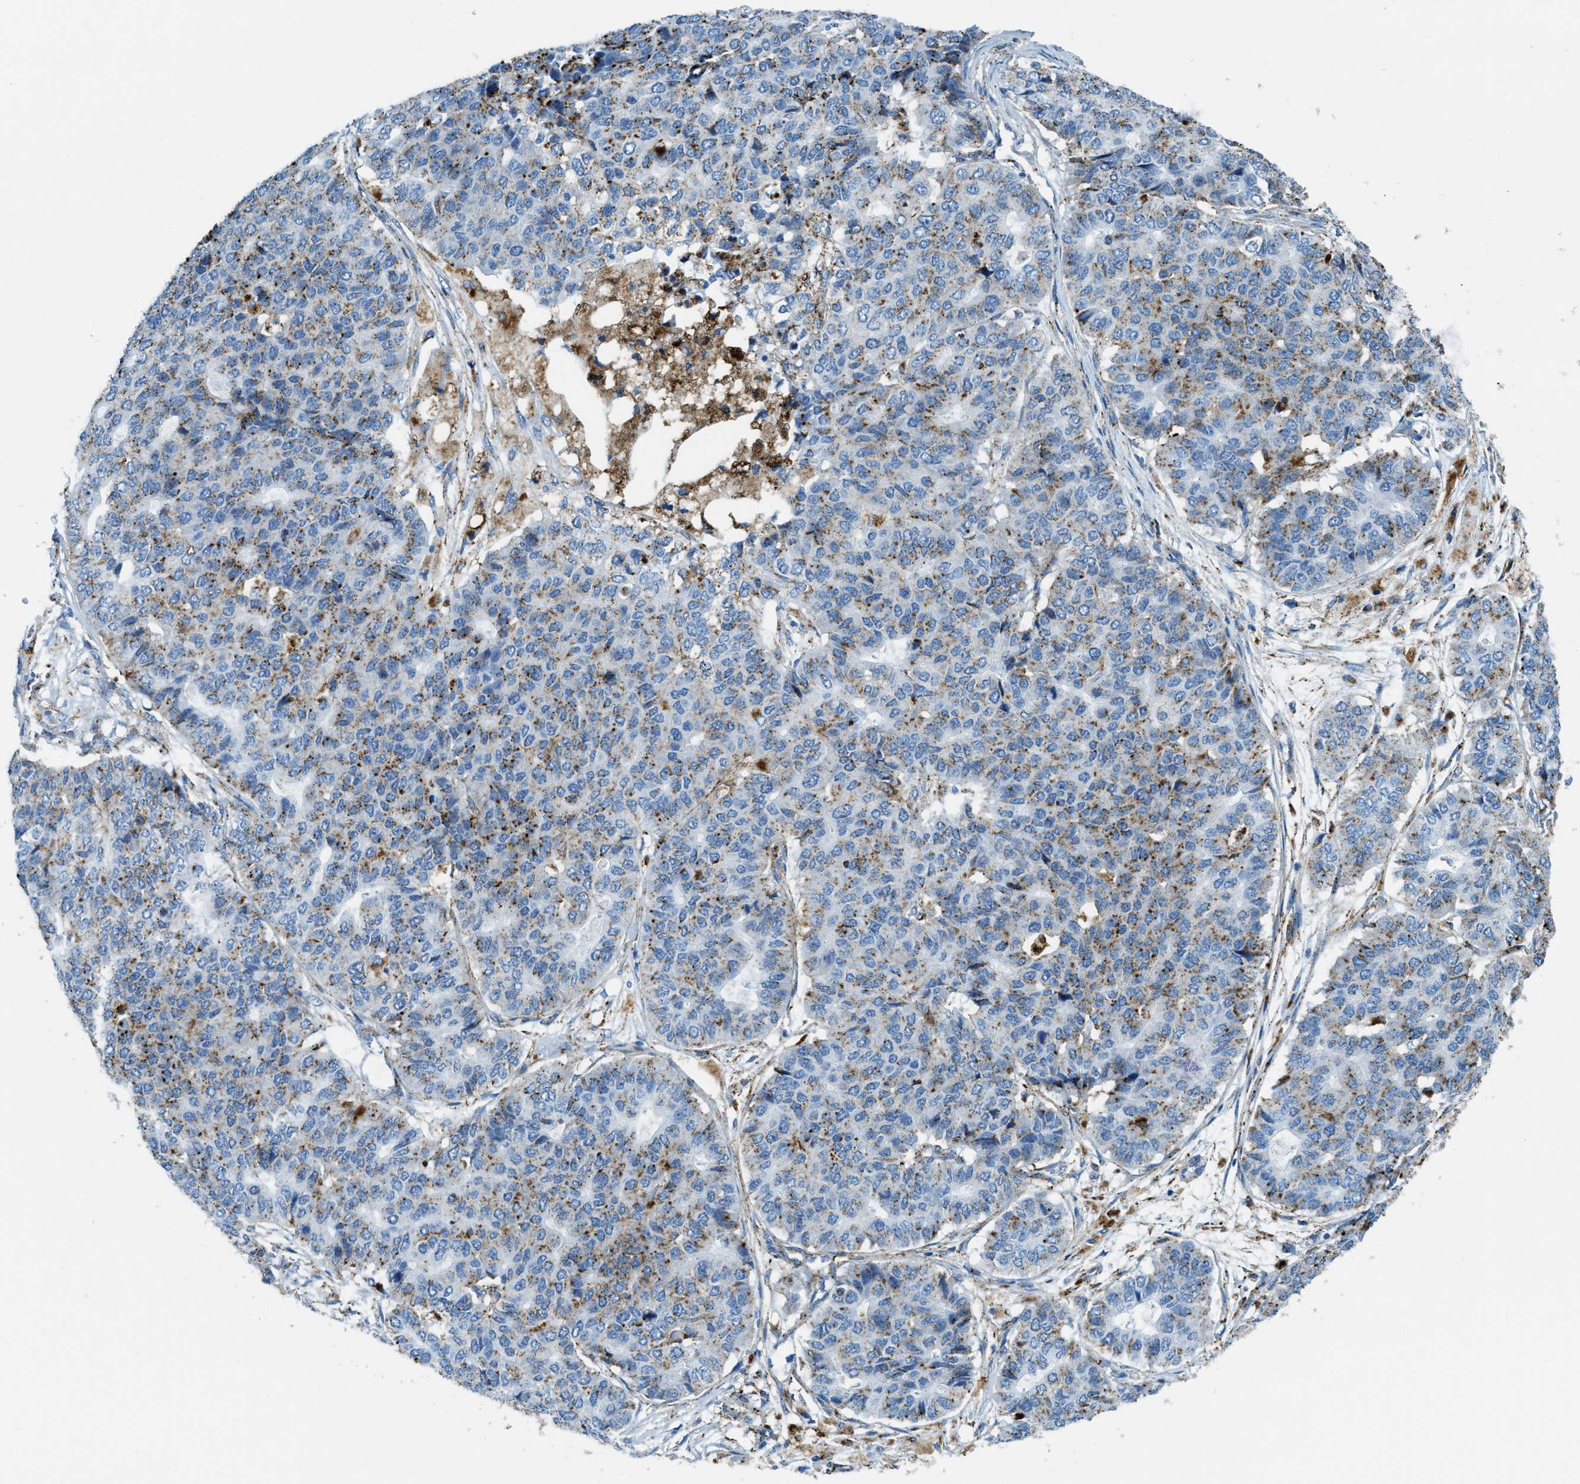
{"staining": {"intensity": "moderate", "quantity": "25%-75%", "location": "cytoplasmic/membranous"}, "tissue": "pancreatic cancer", "cell_type": "Tumor cells", "image_type": "cancer", "snomed": [{"axis": "morphology", "description": "Adenocarcinoma, NOS"}, {"axis": "topography", "description": "Pancreas"}], "caption": "IHC photomicrograph of neoplastic tissue: human pancreatic cancer (adenocarcinoma) stained using immunohistochemistry exhibits medium levels of moderate protein expression localized specifically in the cytoplasmic/membranous of tumor cells, appearing as a cytoplasmic/membranous brown color.", "gene": "SCARB2", "patient": {"sex": "male", "age": 50}}